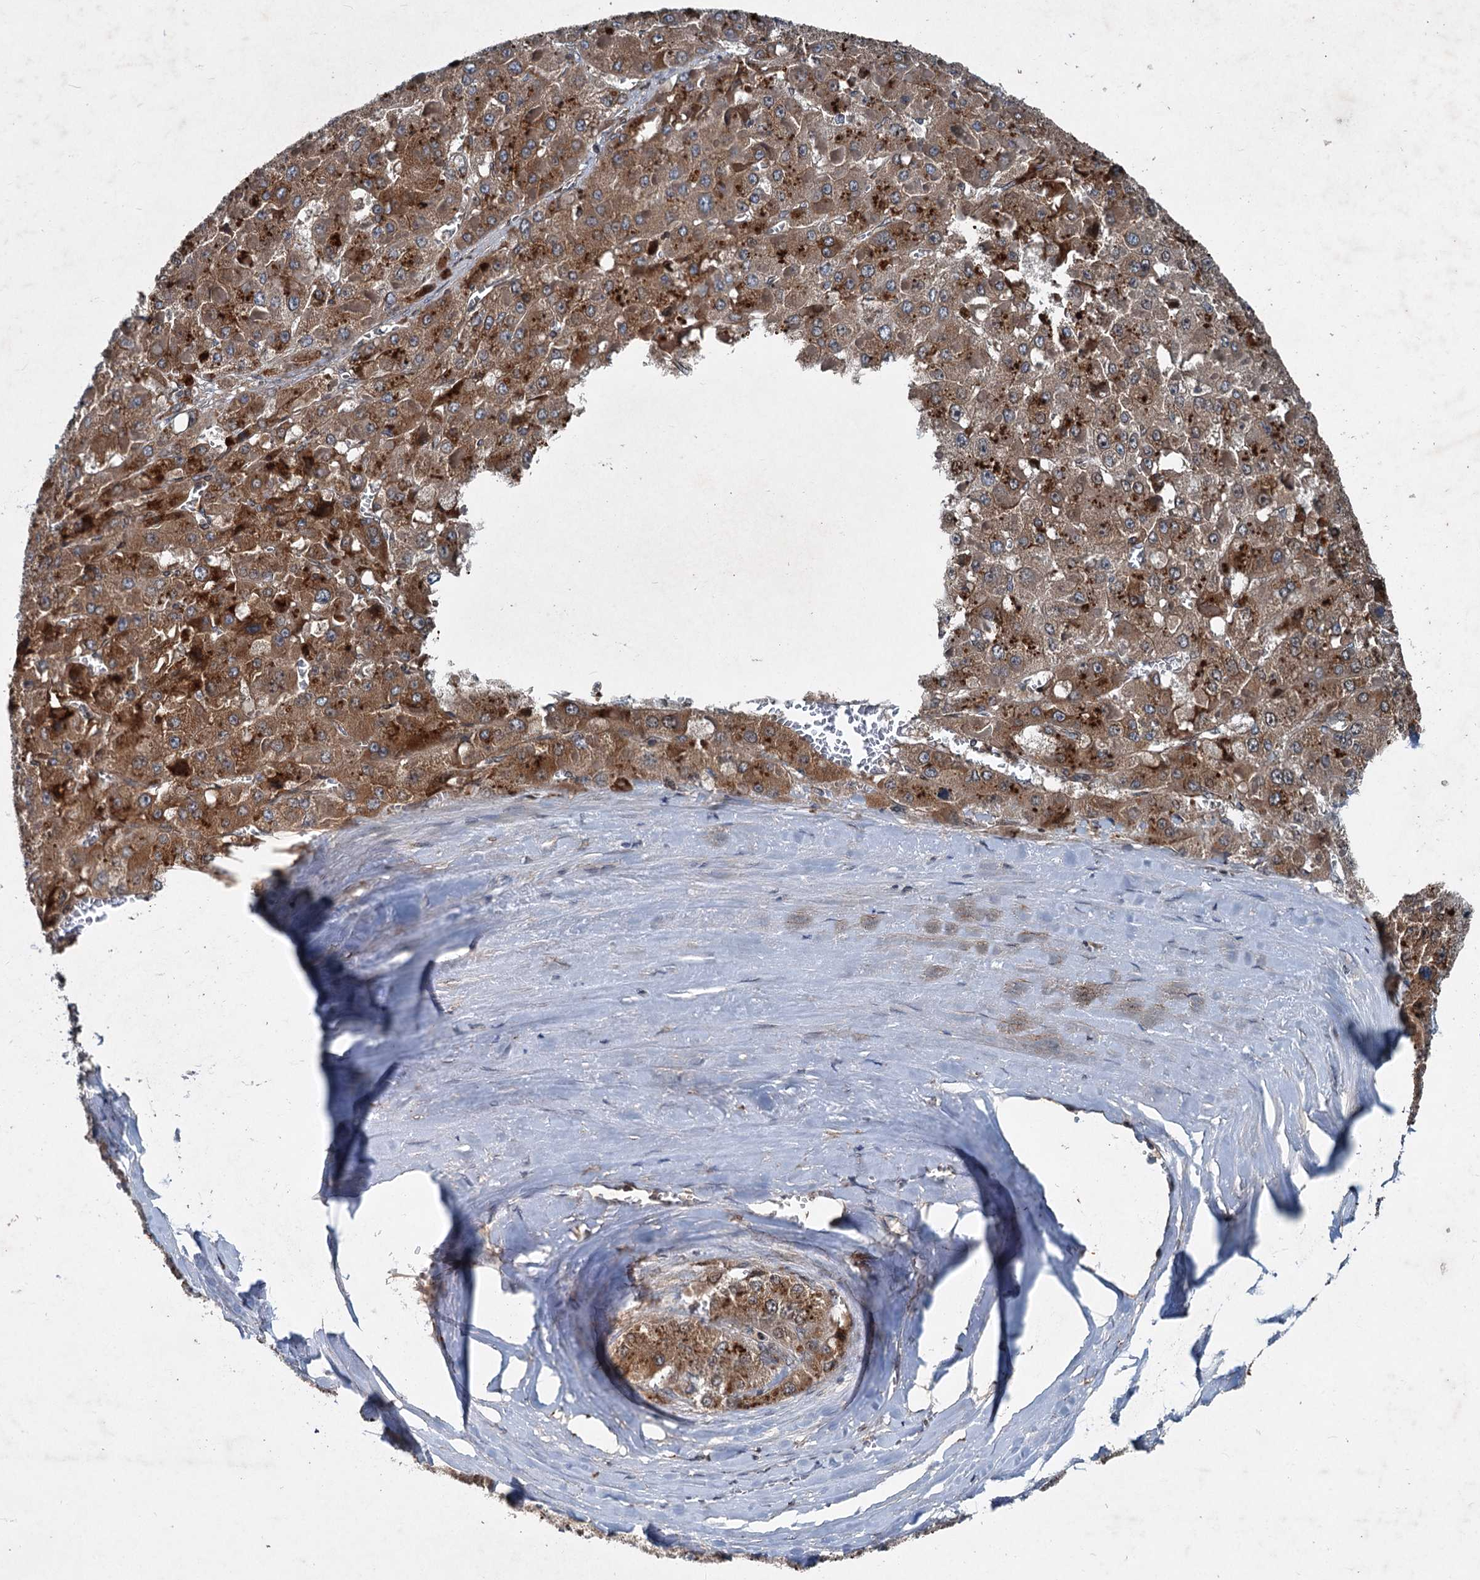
{"staining": {"intensity": "strong", "quantity": ">75%", "location": "cytoplasmic/membranous"}, "tissue": "liver cancer", "cell_type": "Tumor cells", "image_type": "cancer", "snomed": [{"axis": "morphology", "description": "Carcinoma, Hepatocellular, NOS"}, {"axis": "topography", "description": "Liver"}], "caption": "Immunohistochemistry image of liver cancer (hepatocellular carcinoma) stained for a protein (brown), which reveals high levels of strong cytoplasmic/membranous positivity in approximately >75% of tumor cells.", "gene": "TAPBPL", "patient": {"sex": "female", "age": 73}}